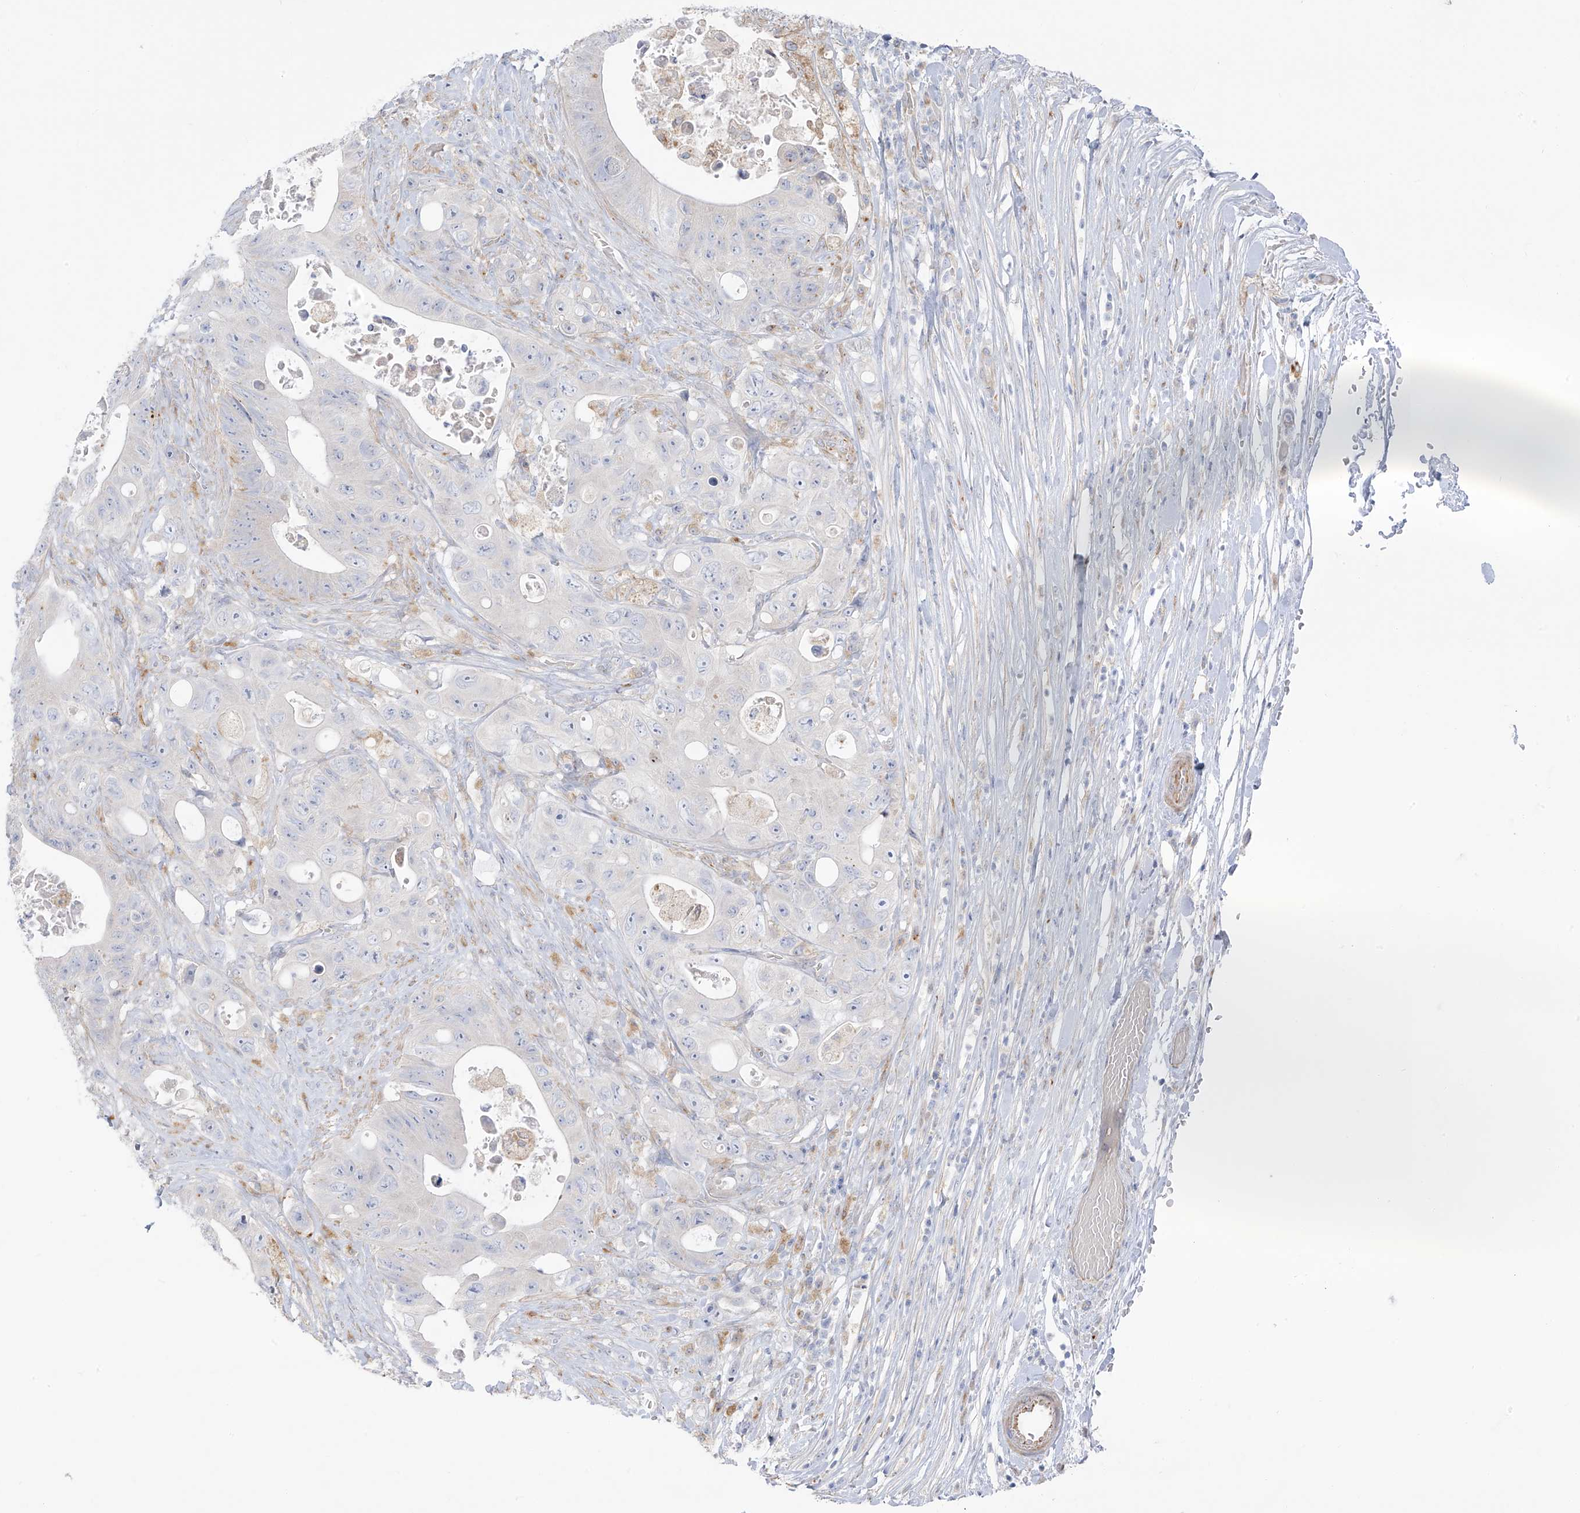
{"staining": {"intensity": "negative", "quantity": "none", "location": "none"}, "tissue": "colorectal cancer", "cell_type": "Tumor cells", "image_type": "cancer", "snomed": [{"axis": "morphology", "description": "Adenocarcinoma, NOS"}, {"axis": "topography", "description": "Colon"}], "caption": "This image is of colorectal cancer (adenocarcinoma) stained with immunohistochemistry to label a protein in brown with the nuclei are counter-stained blue. There is no expression in tumor cells. (Brightfield microscopy of DAB (3,3'-diaminobenzidine) immunohistochemistry (IHC) at high magnification).", "gene": "TAL2", "patient": {"sex": "female", "age": 46}}